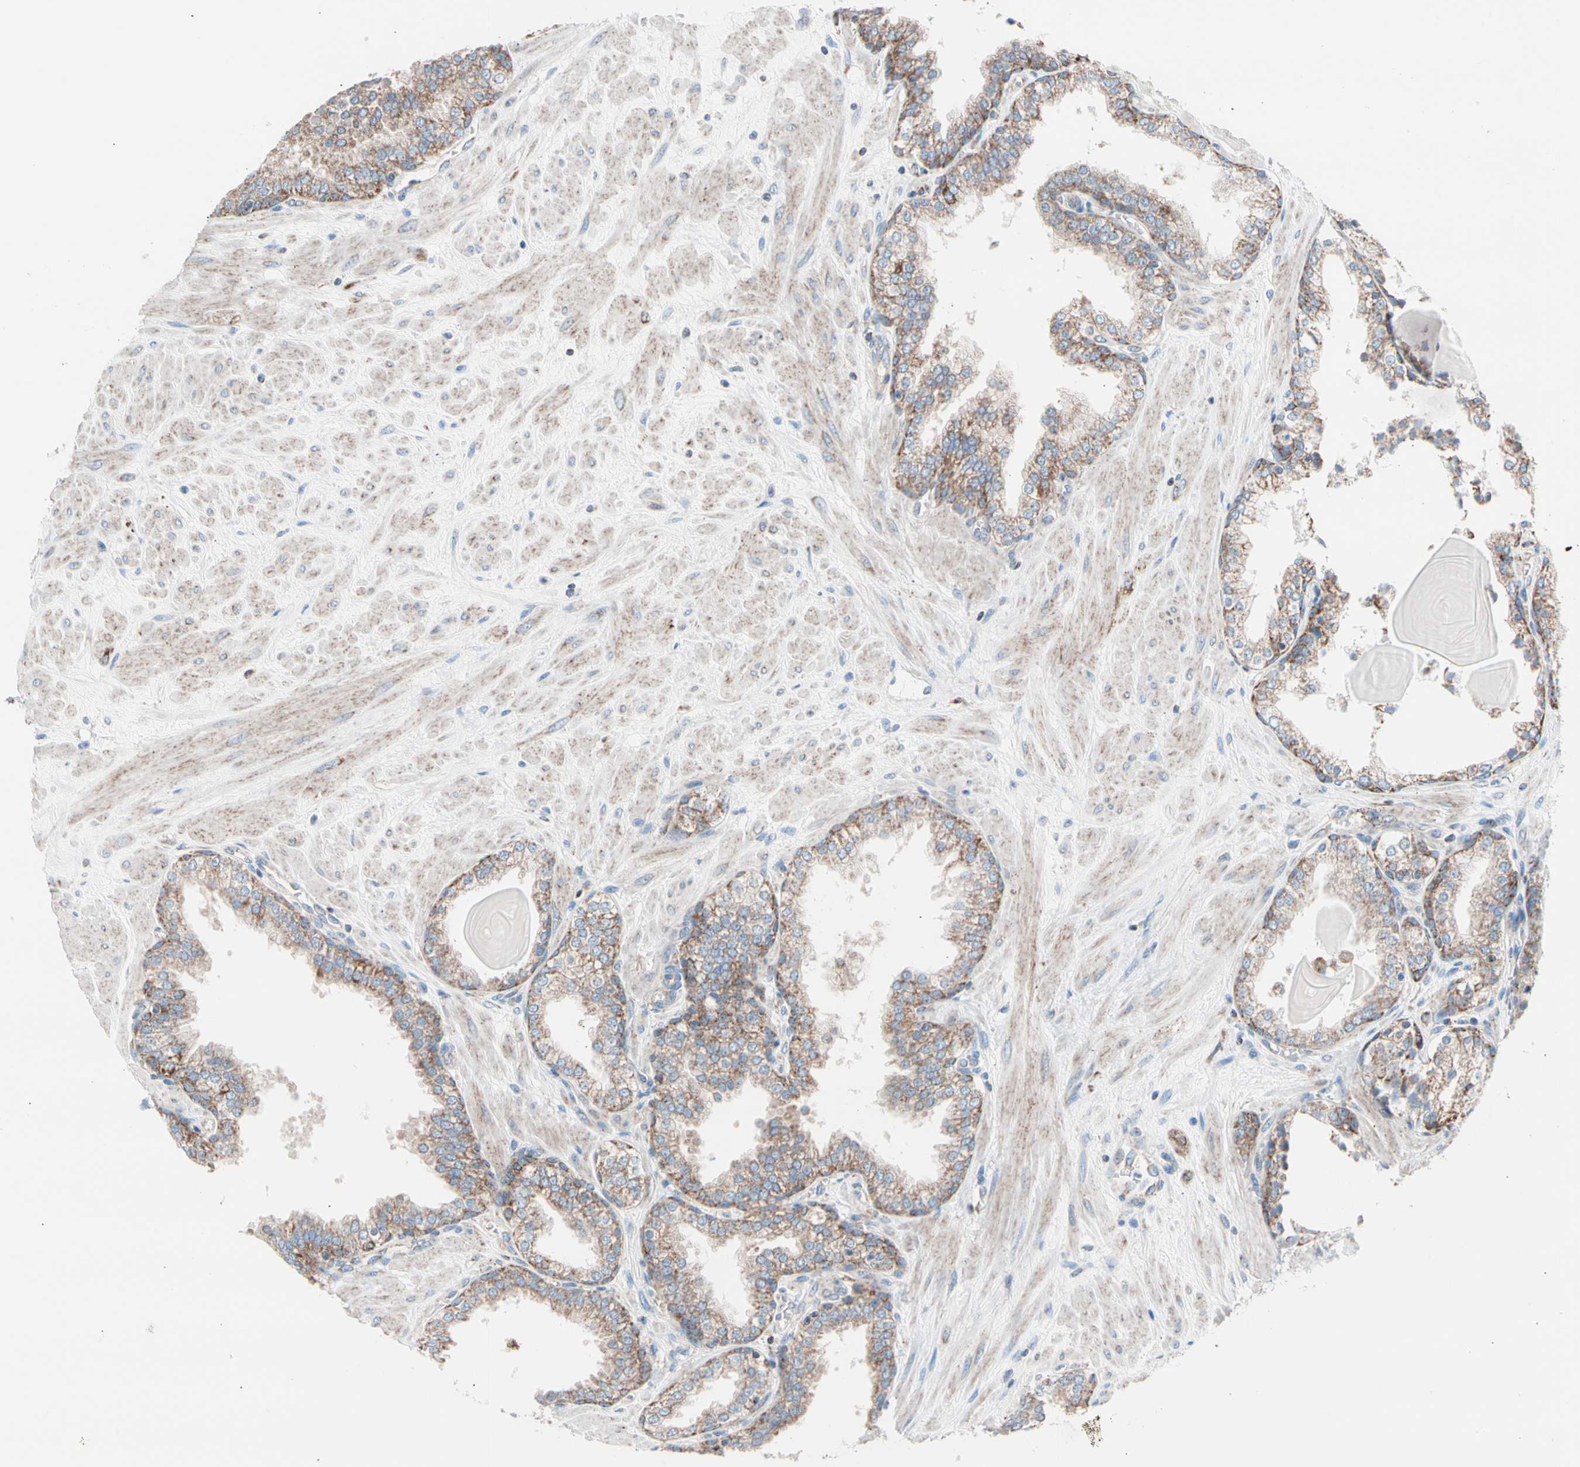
{"staining": {"intensity": "strong", "quantity": "<25%", "location": "cytoplasmic/membranous"}, "tissue": "prostate", "cell_type": "Glandular cells", "image_type": "normal", "snomed": [{"axis": "morphology", "description": "Normal tissue, NOS"}, {"axis": "topography", "description": "Prostate"}], "caption": "A brown stain highlights strong cytoplasmic/membranous expression of a protein in glandular cells of benign human prostate. The protein of interest is stained brown, and the nuclei are stained in blue (DAB IHC with brightfield microscopy, high magnification).", "gene": "HK1", "patient": {"sex": "male", "age": 51}}